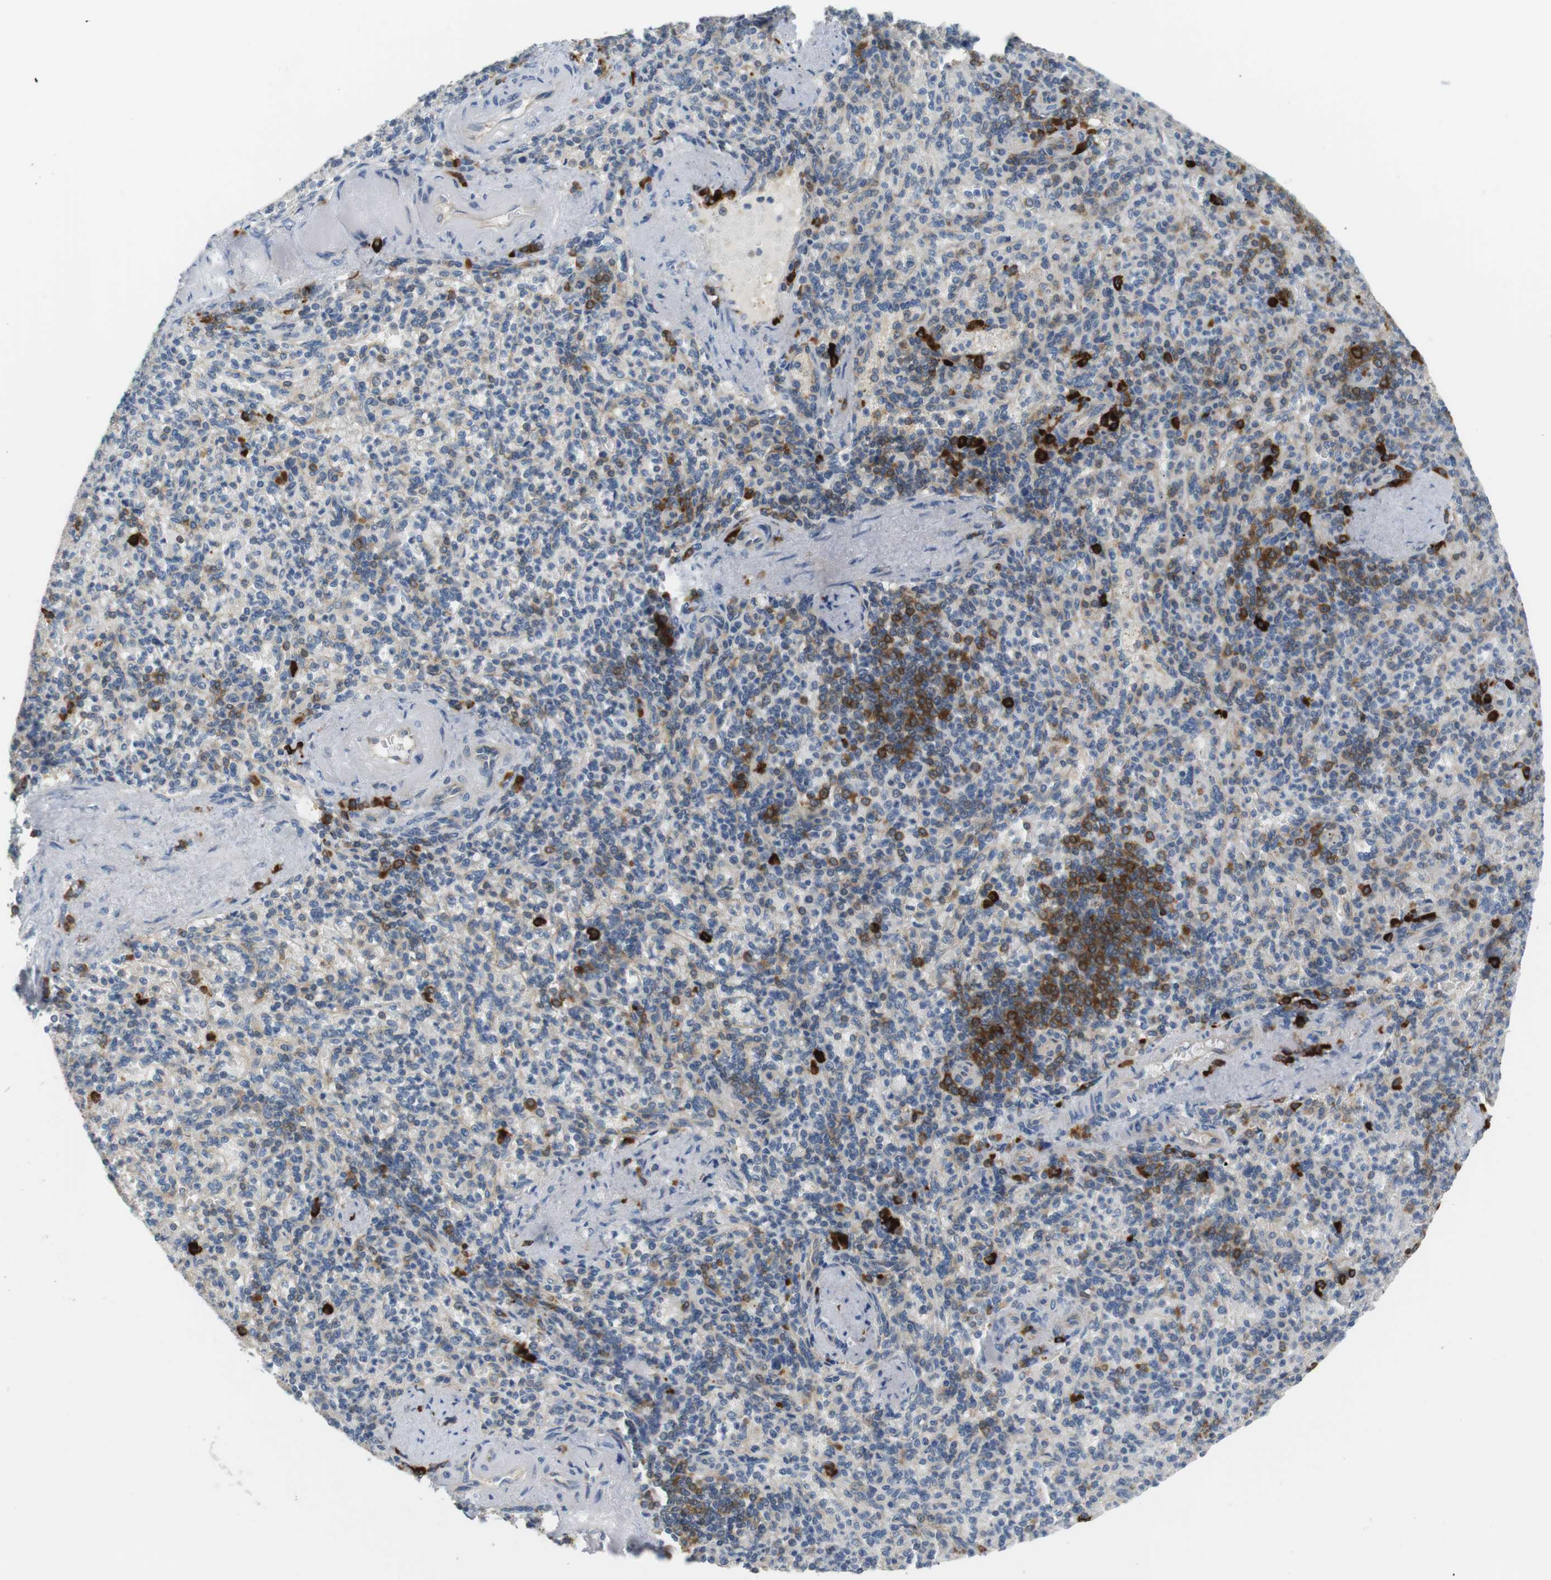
{"staining": {"intensity": "strong", "quantity": "<25%", "location": "cytoplasmic/membranous"}, "tissue": "spleen", "cell_type": "Cells in red pulp", "image_type": "normal", "snomed": [{"axis": "morphology", "description": "Normal tissue, NOS"}, {"axis": "topography", "description": "Spleen"}], "caption": "An immunohistochemistry micrograph of benign tissue is shown. Protein staining in brown shows strong cytoplasmic/membranous positivity in spleen within cells in red pulp. (Brightfield microscopy of DAB IHC at high magnification).", "gene": "TMEM200A", "patient": {"sex": "female", "age": 74}}